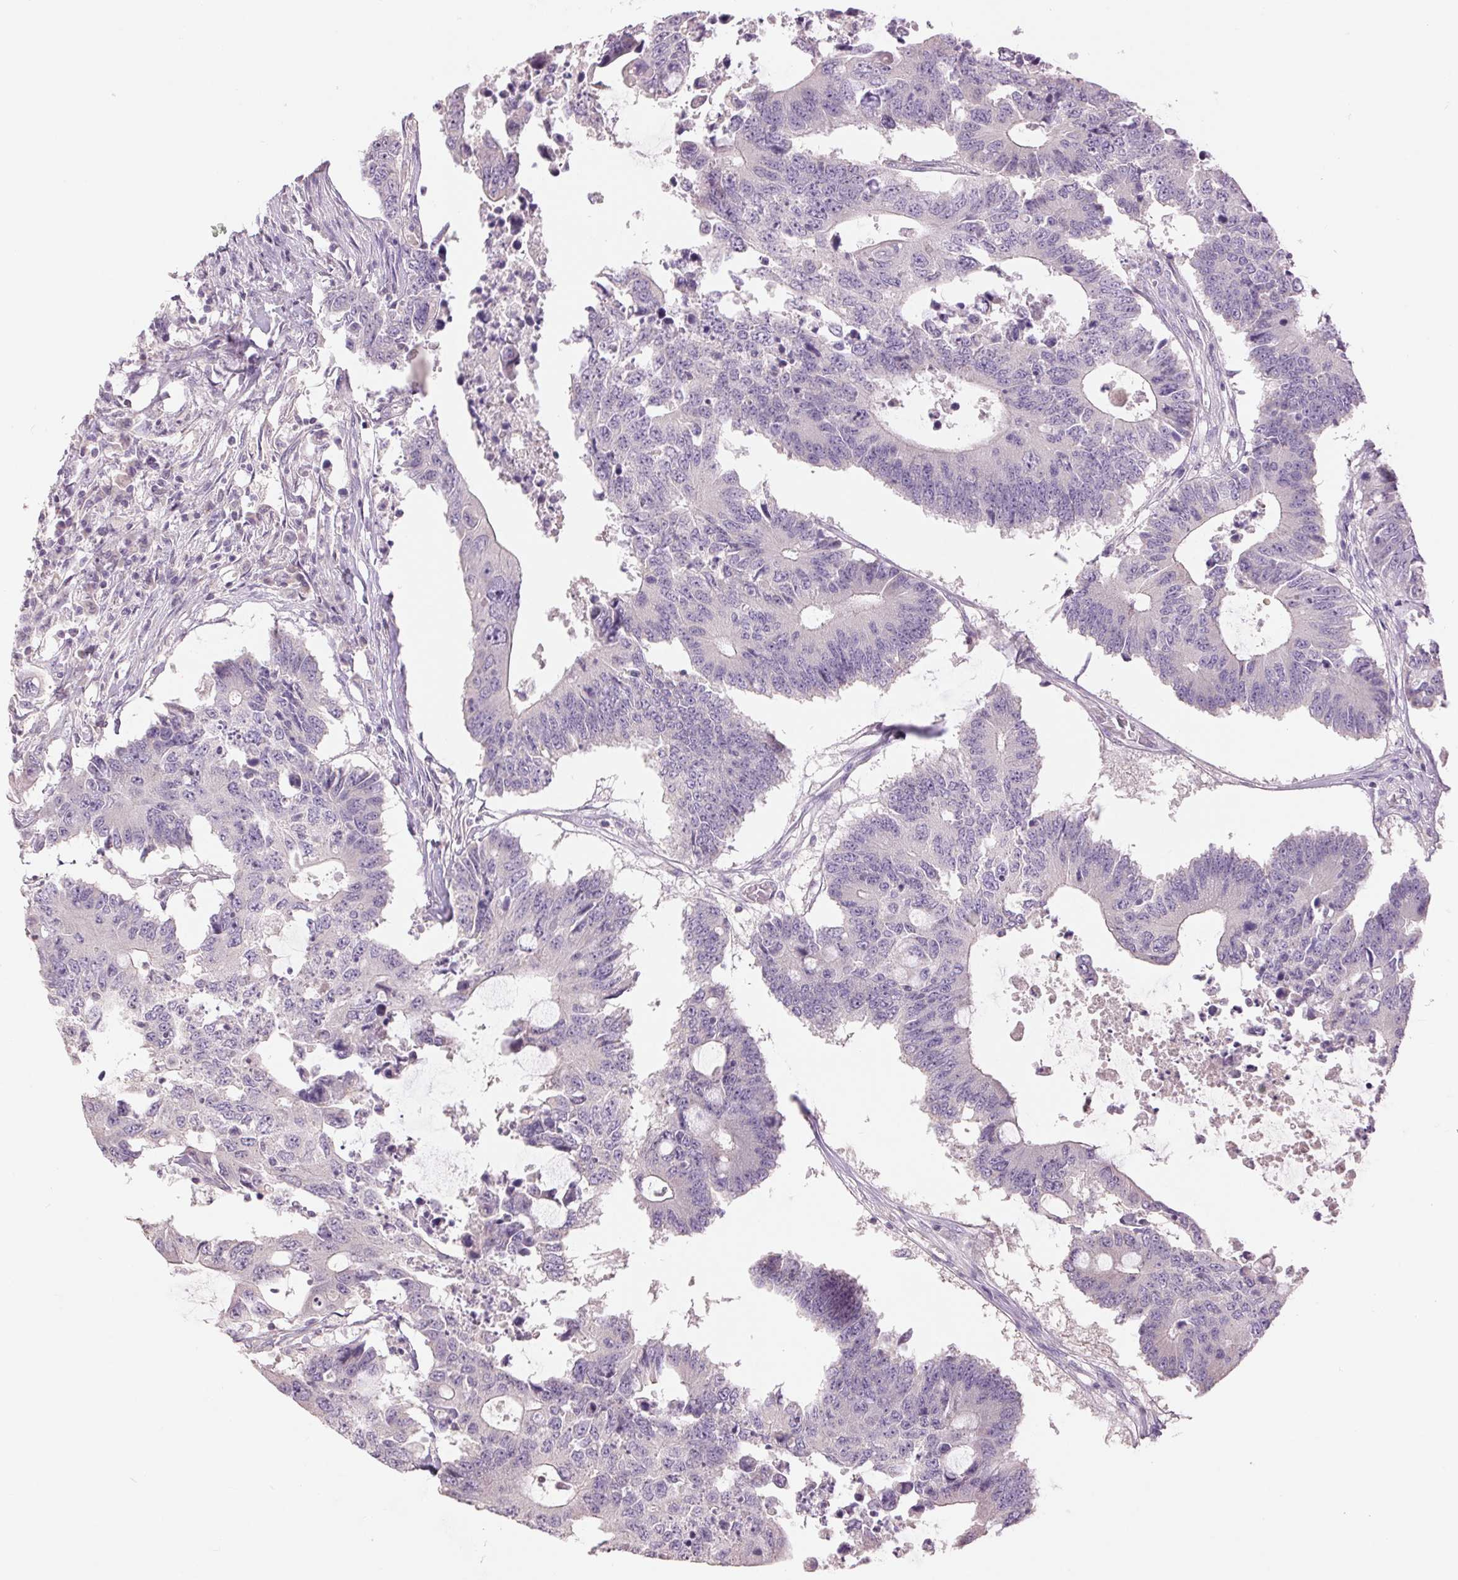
{"staining": {"intensity": "negative", "quantity": "none", "location": "none"}, "tissue": "colorectal cancer", "cell_type": "Tumor cells", "image_type": "cancer", "snomed": [{"axis": "morphology", "description": "Adenocarcinoma, NOS"}, {"axis": "topography", "description": "Colon"}], "caption": "Tumor cells are negative for brown protein staining in colorectal cancer (adenocarcinoma). The staining is performed using DAB brown chromogen with nuclei counter-stained in using hematoxylin.", "gene": "FXYD4", "patient": {"sex": "male", "age": 71}}